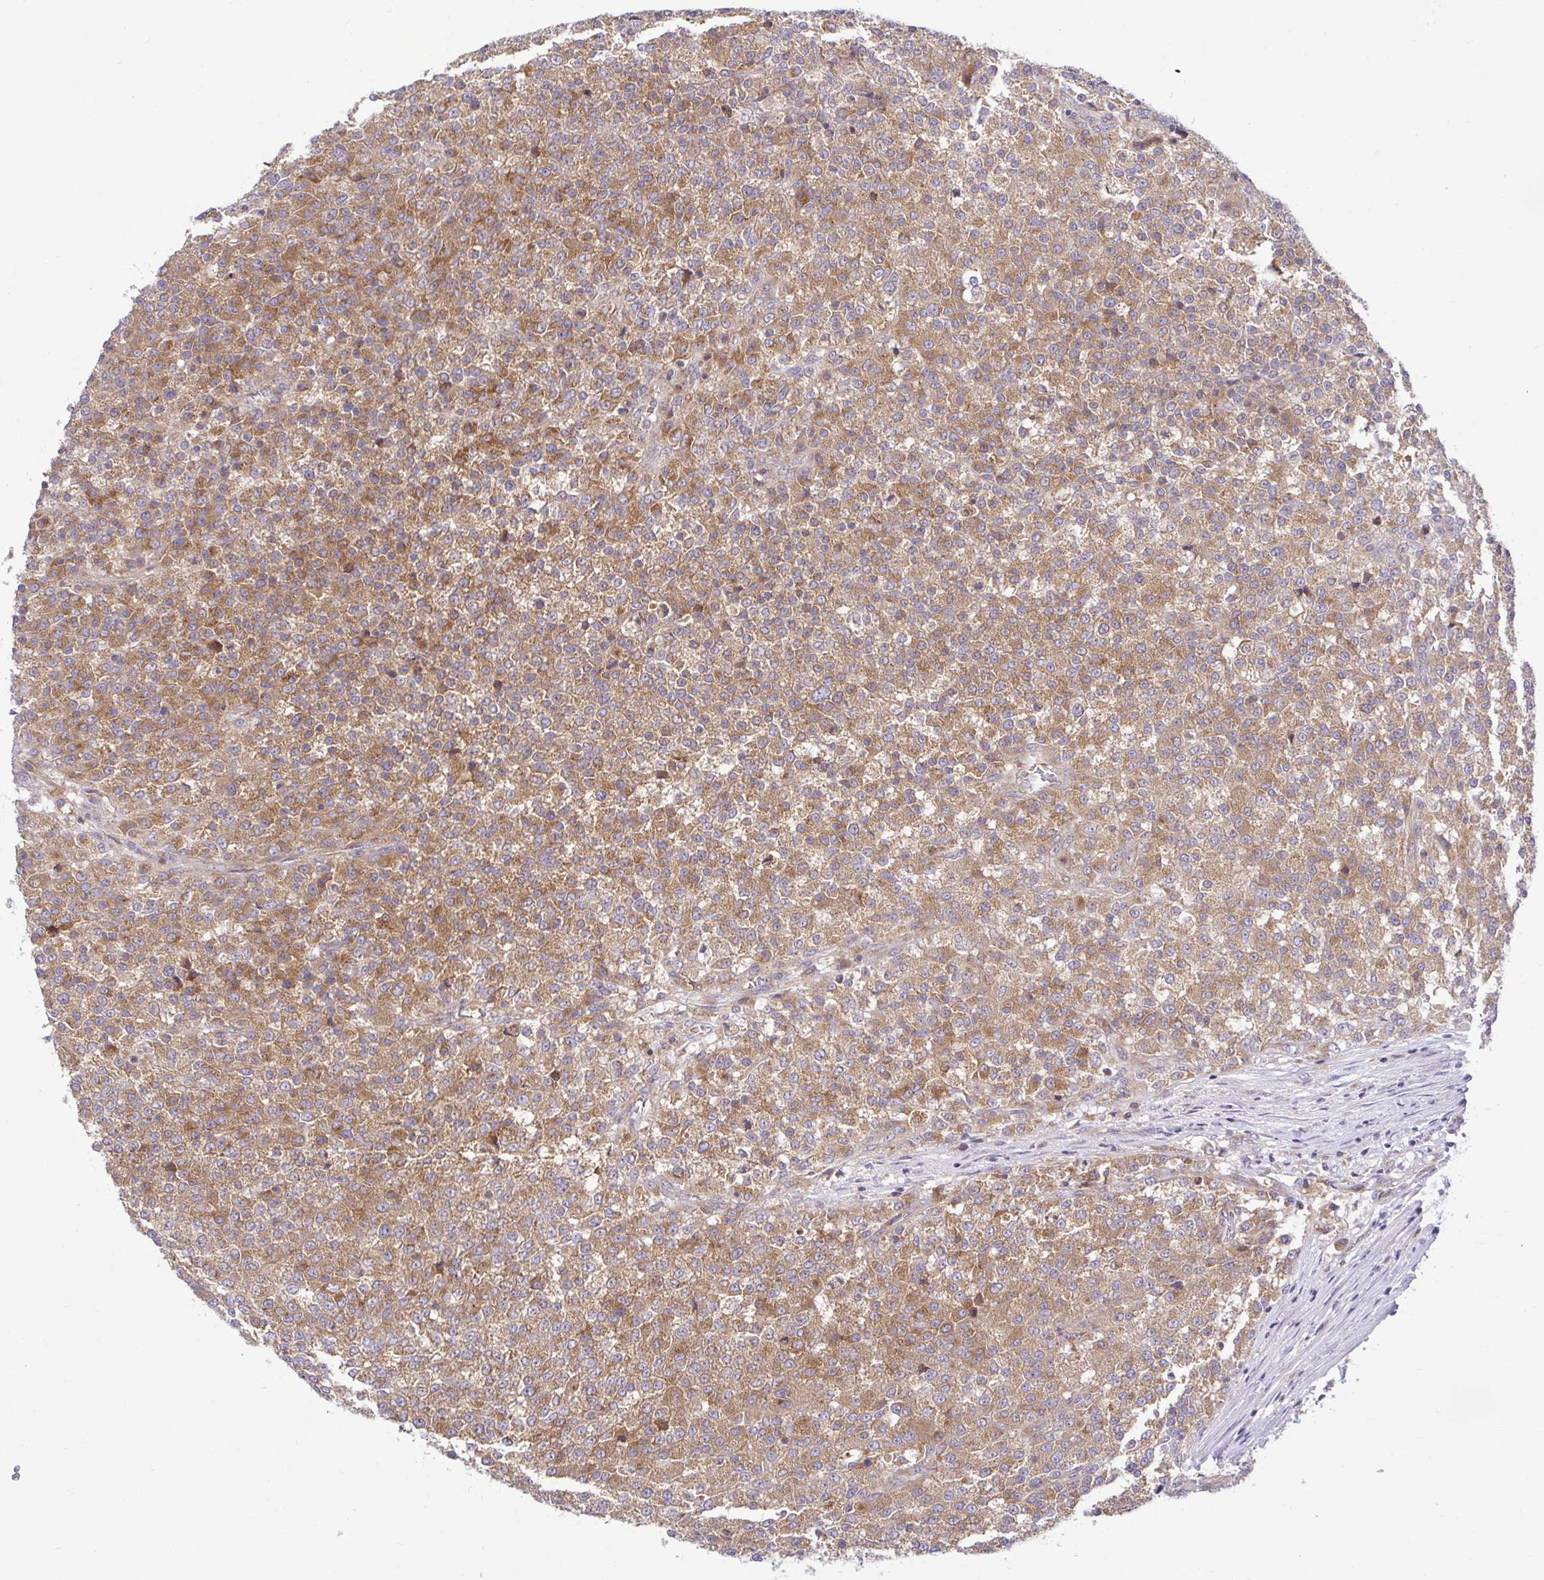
{"staining": {"intensity": "moderate", "quantity": ">75%", "location": "cytoplasmic/membranous"}, "tissue": "testis cancer", "cell_type": "Tumor cells", "image_type": "cancer", "snomed": [{"axis": "morphology", "description": "Seminoma, NOS"}, {"axis": "topography", "description": "Testis"}], "caption": "Protein staining exhibits moderate cytoplasmic/membranous positivity in approximately >75% of tumor cells in testis cancer (seminoma).", "gene": "VTI1B", "patient": {"sex": "male", "age": 59}}